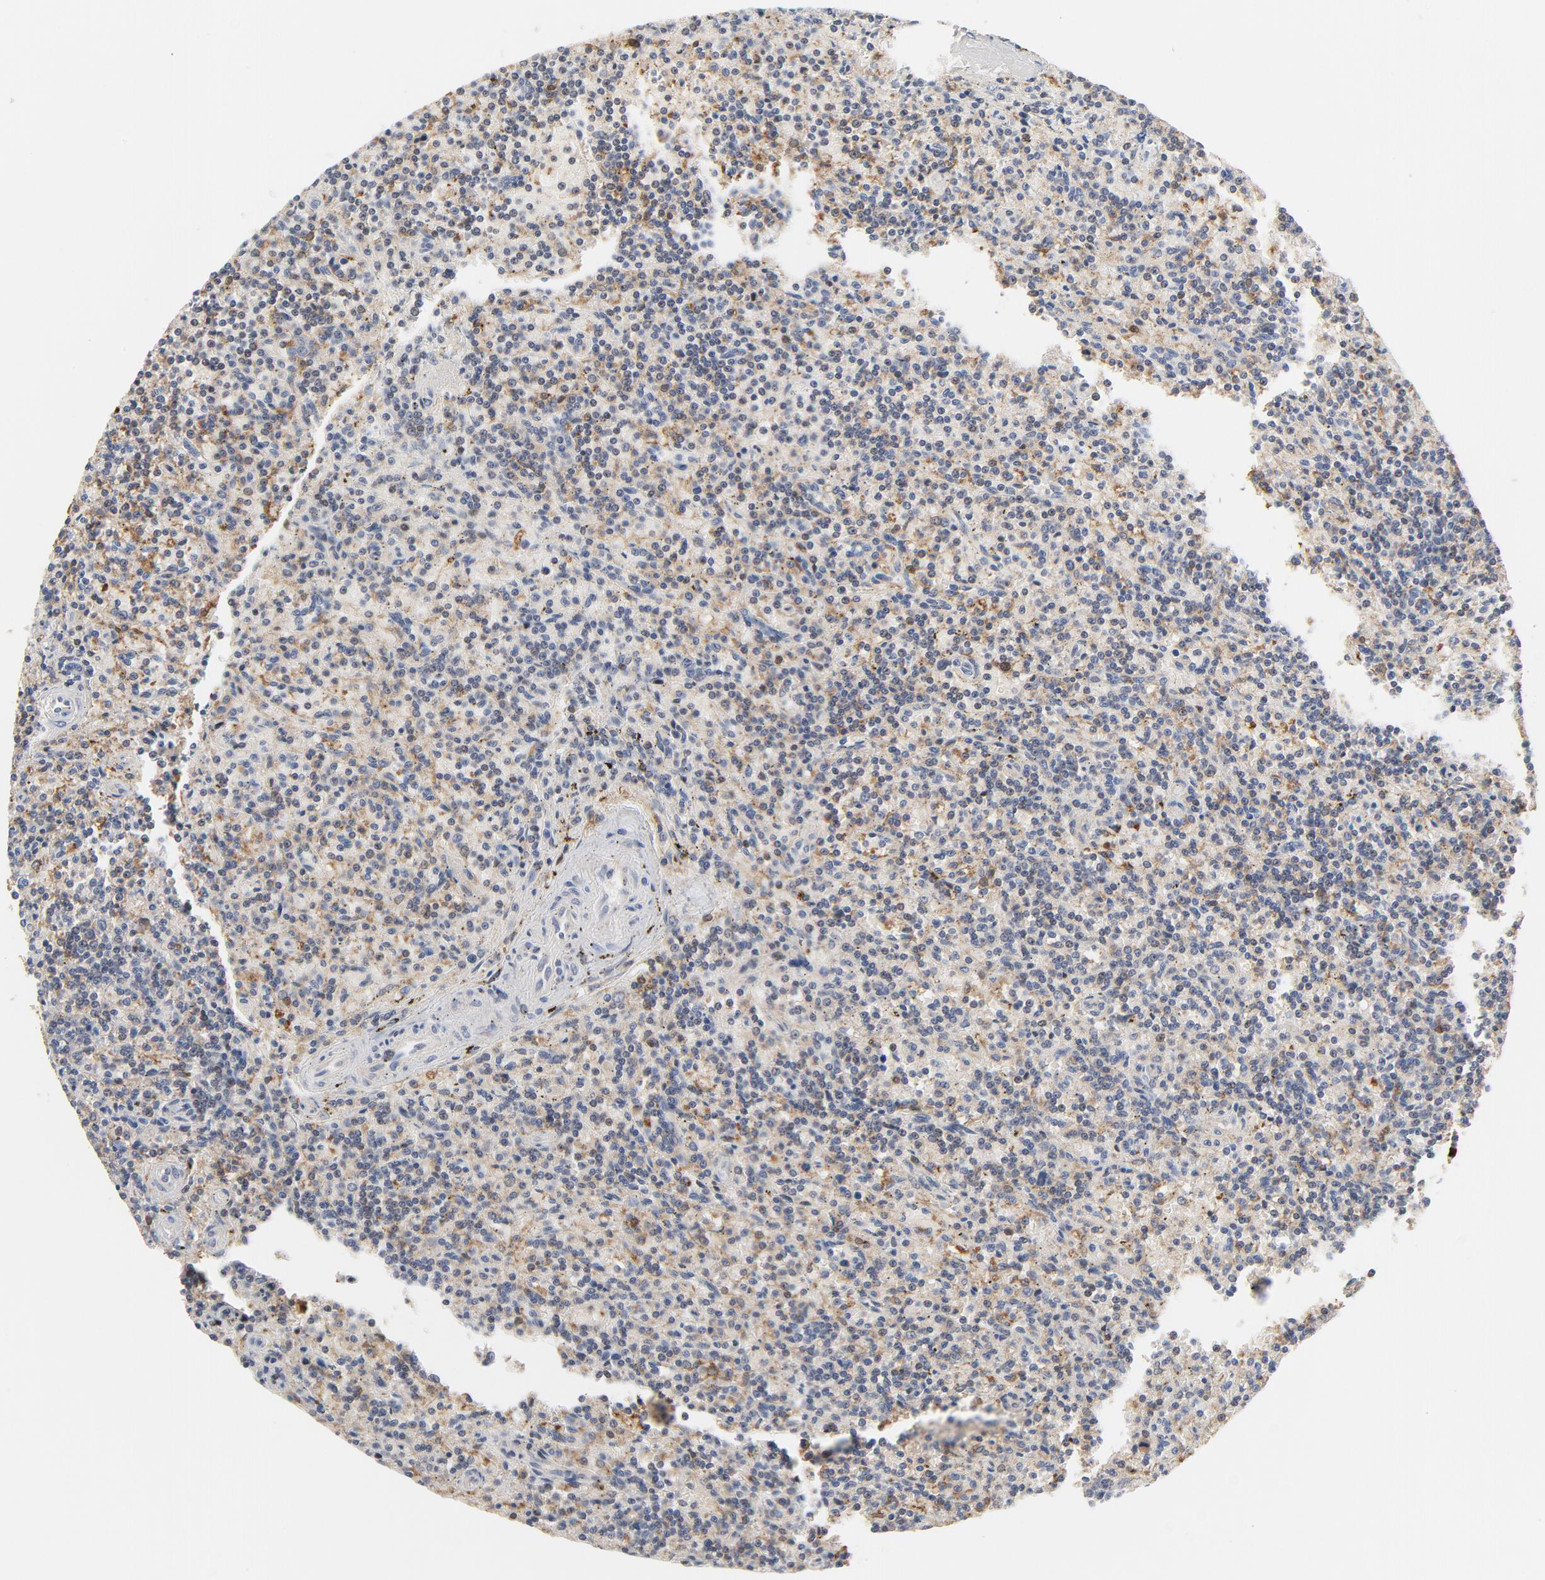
{"staining": {"intensity": "weak", "quantity": "<25%", "location": "cytoplasmic/membranous"}, "tissue": "lymphoma", "cell_type": "Tumor cells", "image_type": "cancer", "snomed": [{"axis": "morphology", "description": "Malignant lymphoma, non-Hodgkin's type, Low grade"}, {"axis": "topography", "description": "Spleen"}], "caption": "Immunohistochemistry (IHC) of human lymphoma displays no staining in tumor cells.", "gene": "RAPGEF4", "patient": {"sex": "male", "age": 73}}